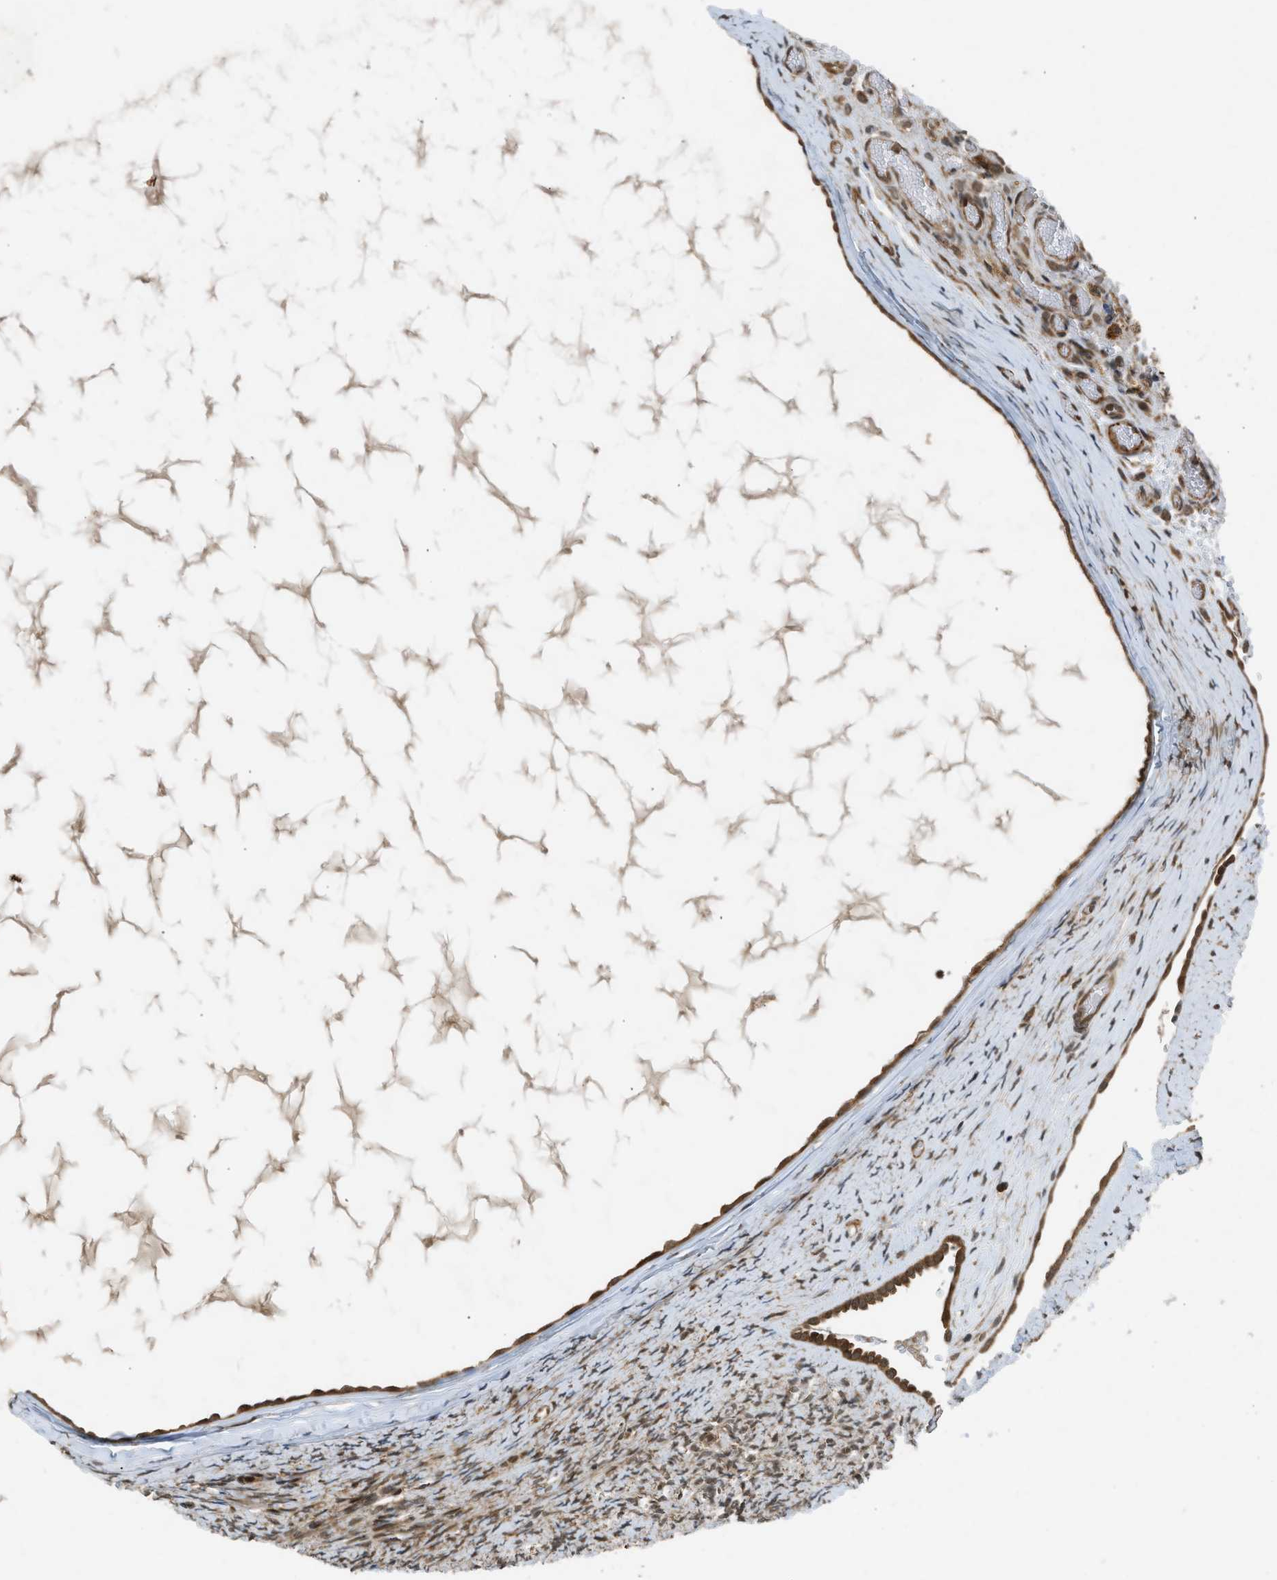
{"staining": {"intensity": "moderate", "quantity": ">75%", "location": "cytoplasmic/membranous,nuclear"}, "tissue": "ovary", "cell_type": "Ovarian stroma cells", "image_type": "normal", "snomed": [{"axis": "morphology", "description": "Normal tissue, NOS"}, {"axis": "topography", "description": "Ovary"}], "caption": "A high-resolution histopathology image shows immunohistochemistry staining of normal ovary, which reveals moderate cytoplasmic/membranous,nuclear positivity in about >75% of ovarian stroma cells. The staining was performed using DAB (3,3'-diaminobenzidine) to visualize the protein expression in brown, while the nuclei were stained in blue with hematoxylin (Magnification: 20x).", "gene": "TXNL1", "patient": {"sex": "female", "age": 33}}